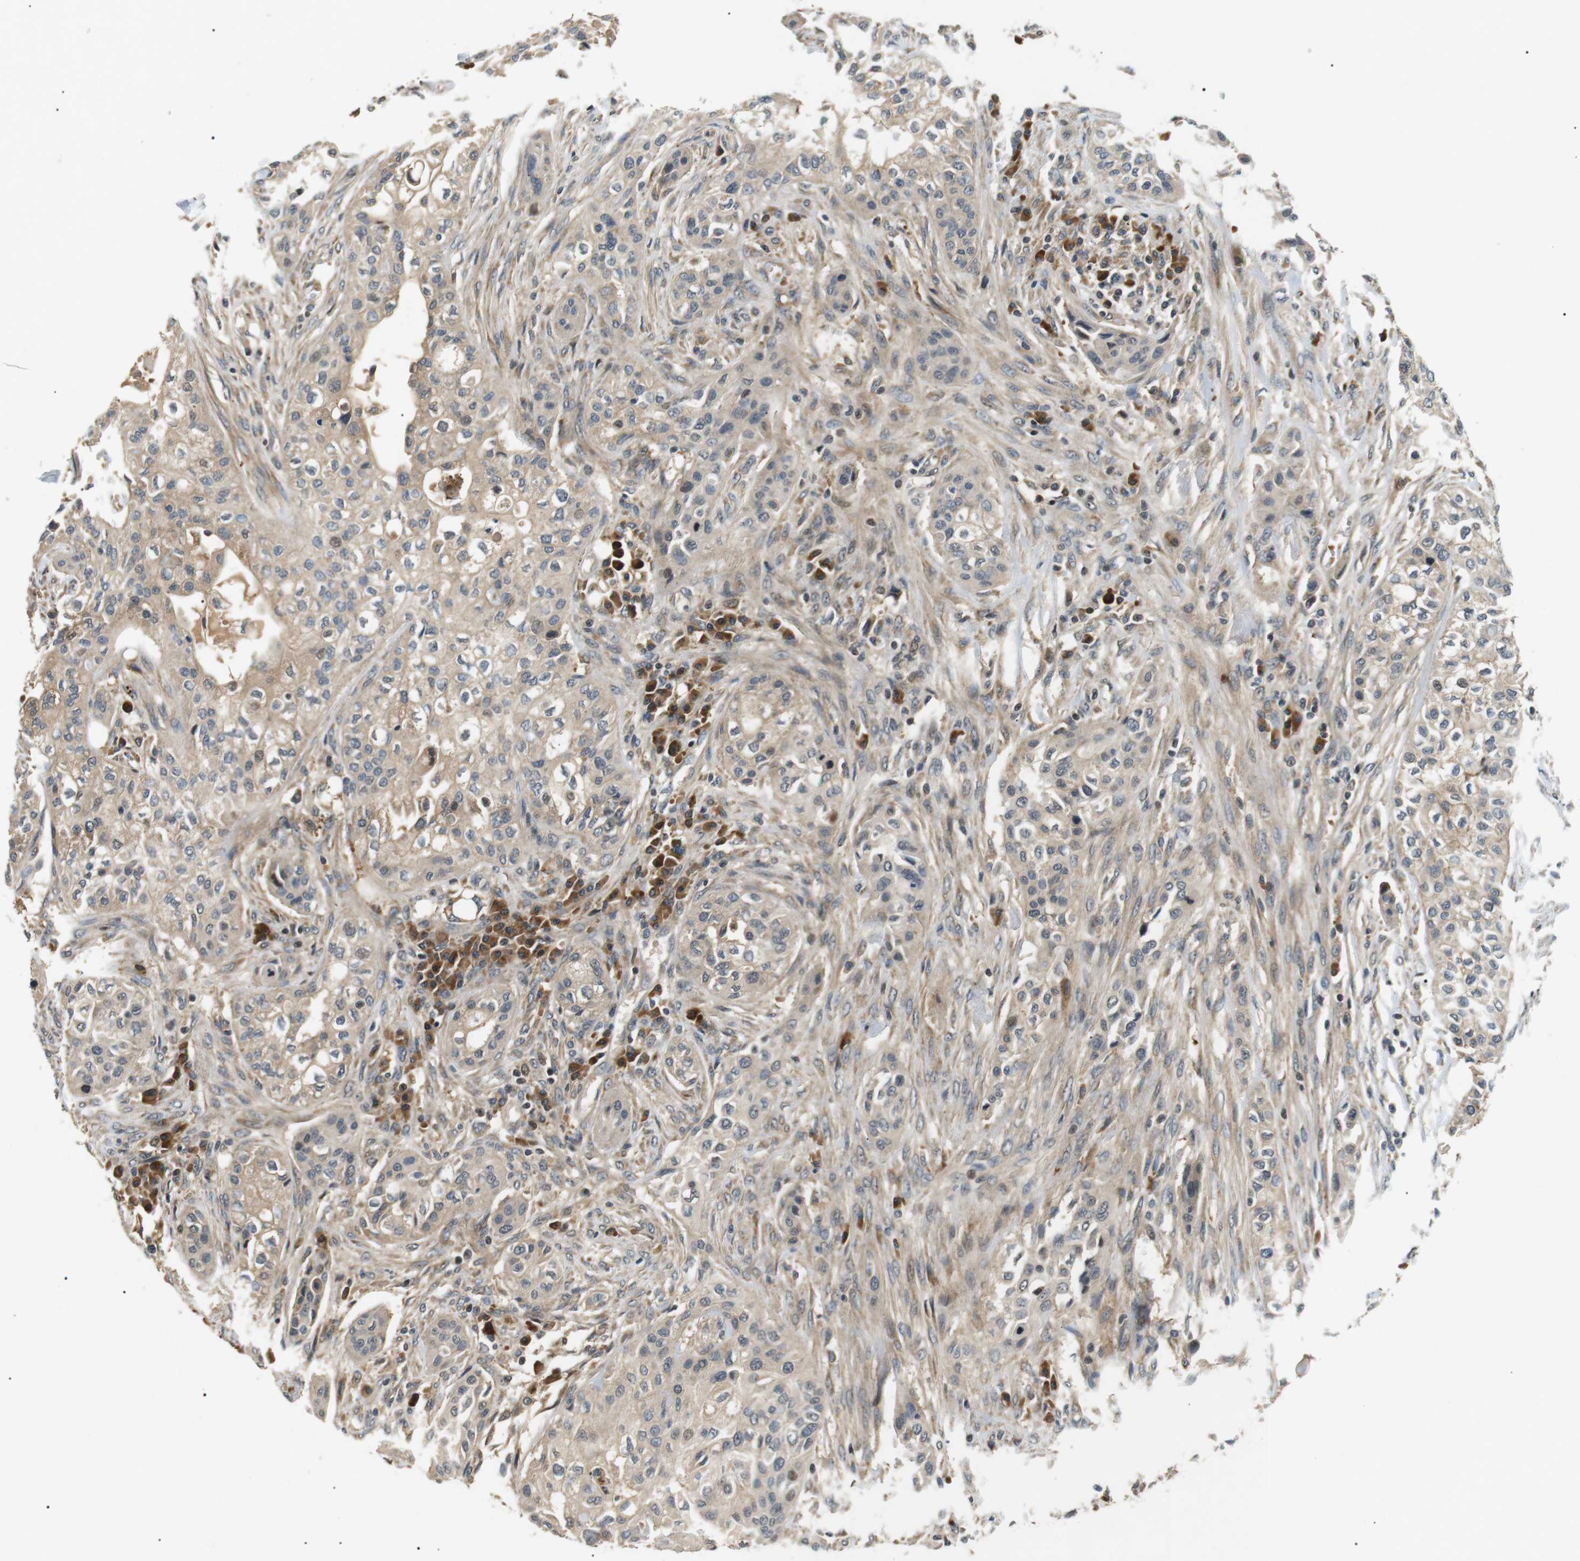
{"staining": {"intensity": "weak", "quantity": "<25%", "location": "cytoplasmic/membranous"}, "tissue": "urothelial cancer", "cell_type": "Tumor cells", "image_type": "cancer", "snomed": [{"axis": "morphology", "description": "Urothelial carcinoma, High grade"}, {"axis": "topography", "description": "Urinary bladder"}], "caption": "DAB immunohistochemical staining of human urothelial carcinoma (high-grade) reveals no significant staining in tumor cells. (DAB (3,3'-diaminobenzidine) immunohistochemistry (IHC) with hematoxylin counter stain).", "gene": "HSPA13", "patient": {"sex": "male", "age": 74}}